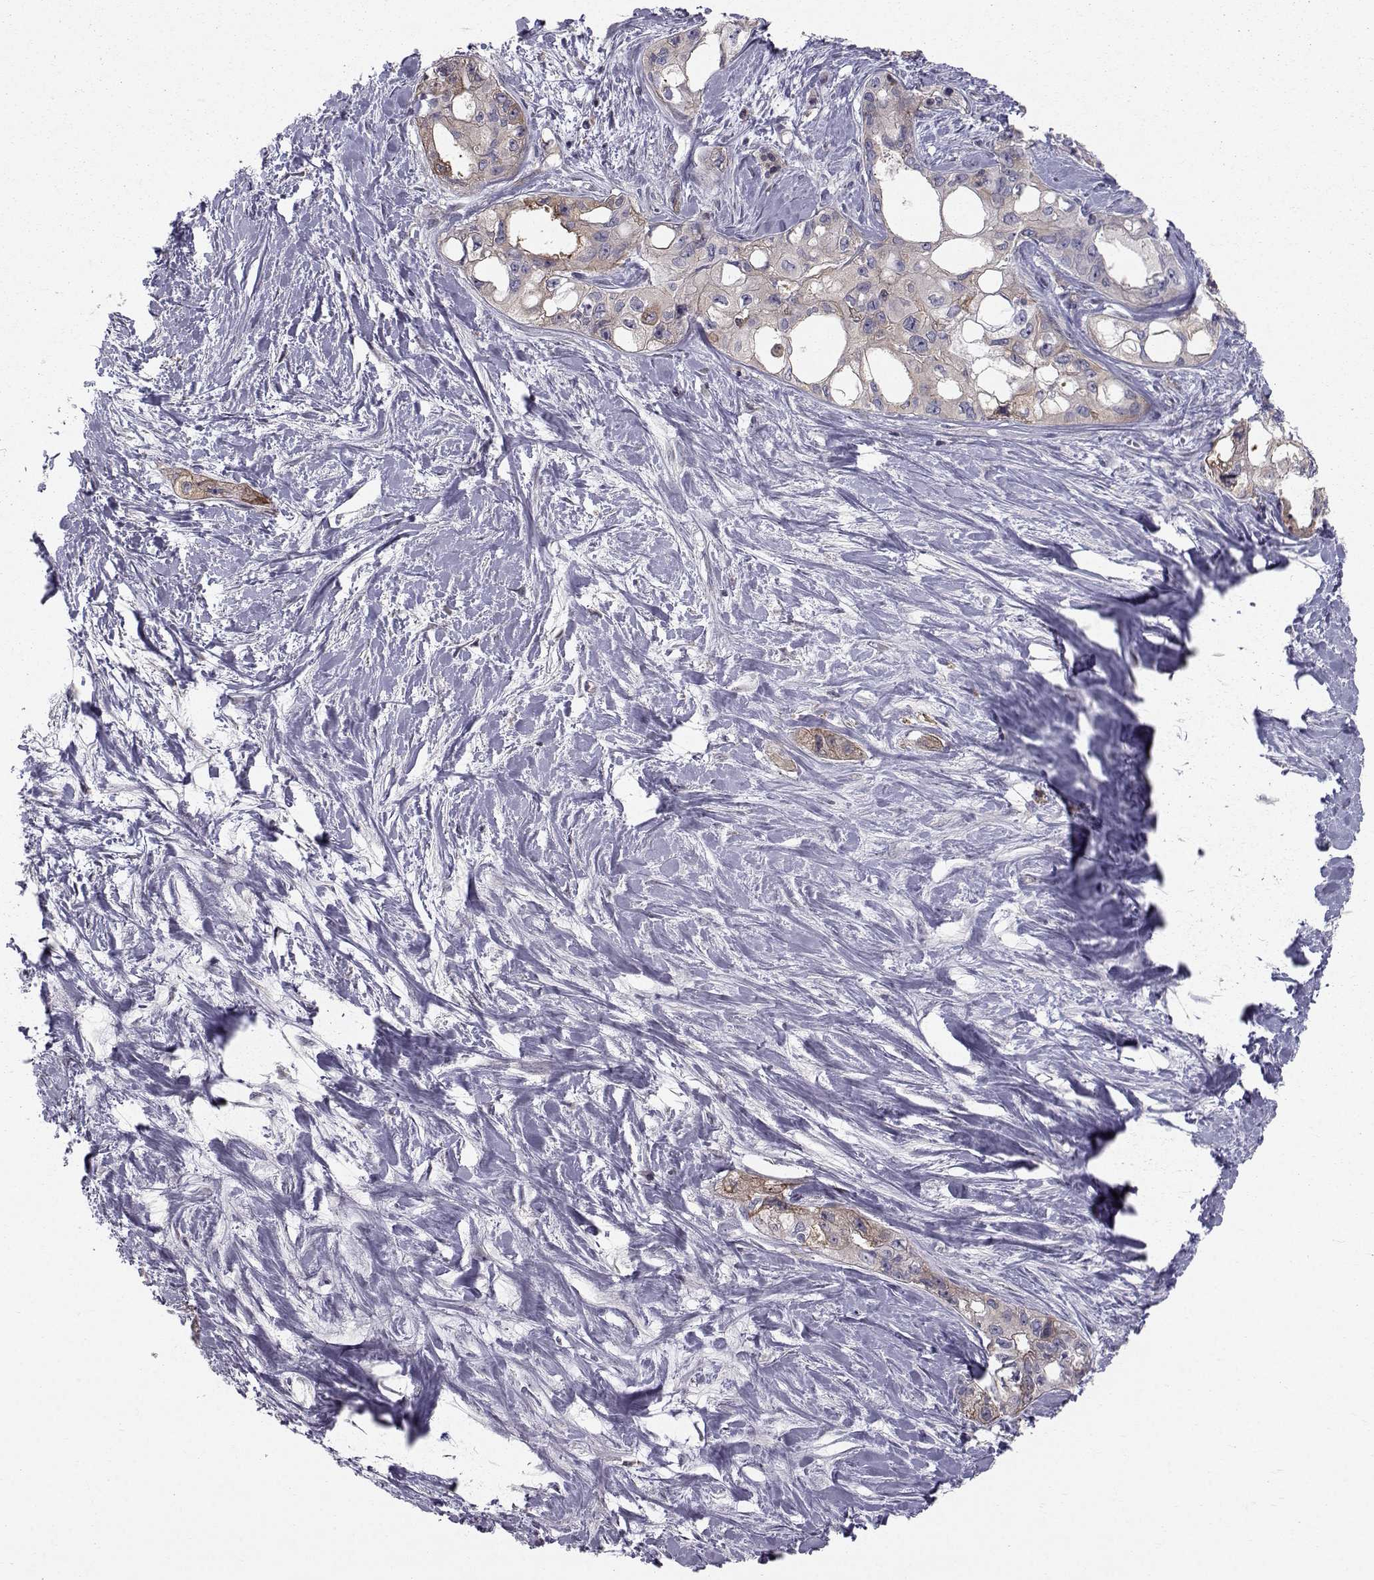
{"staining": {"intensity": "weak", "quantity": "25%-75%", "location": "cytoplasmic/membranous"}, "tissue": "pancreatic cancer", "cell_type": "Tumor cells", "image_type": "cancer", "snomed": [{"axis": "morphology", "description": "Adenocarcinoma, NOS"}, {"axis": "topography", "description": "Pancreas"}], "caption": "Protein staining shows weak cytoplasmic/membranous staining in approximately 25%-75% of tumor cells in pancreatic cancer (adenocarcinoma). (Brightfield microscopy of DAB IHC at high magnification).", "gene": "HSP90AB1", "patient": {"sex": "female", "age": 50}}